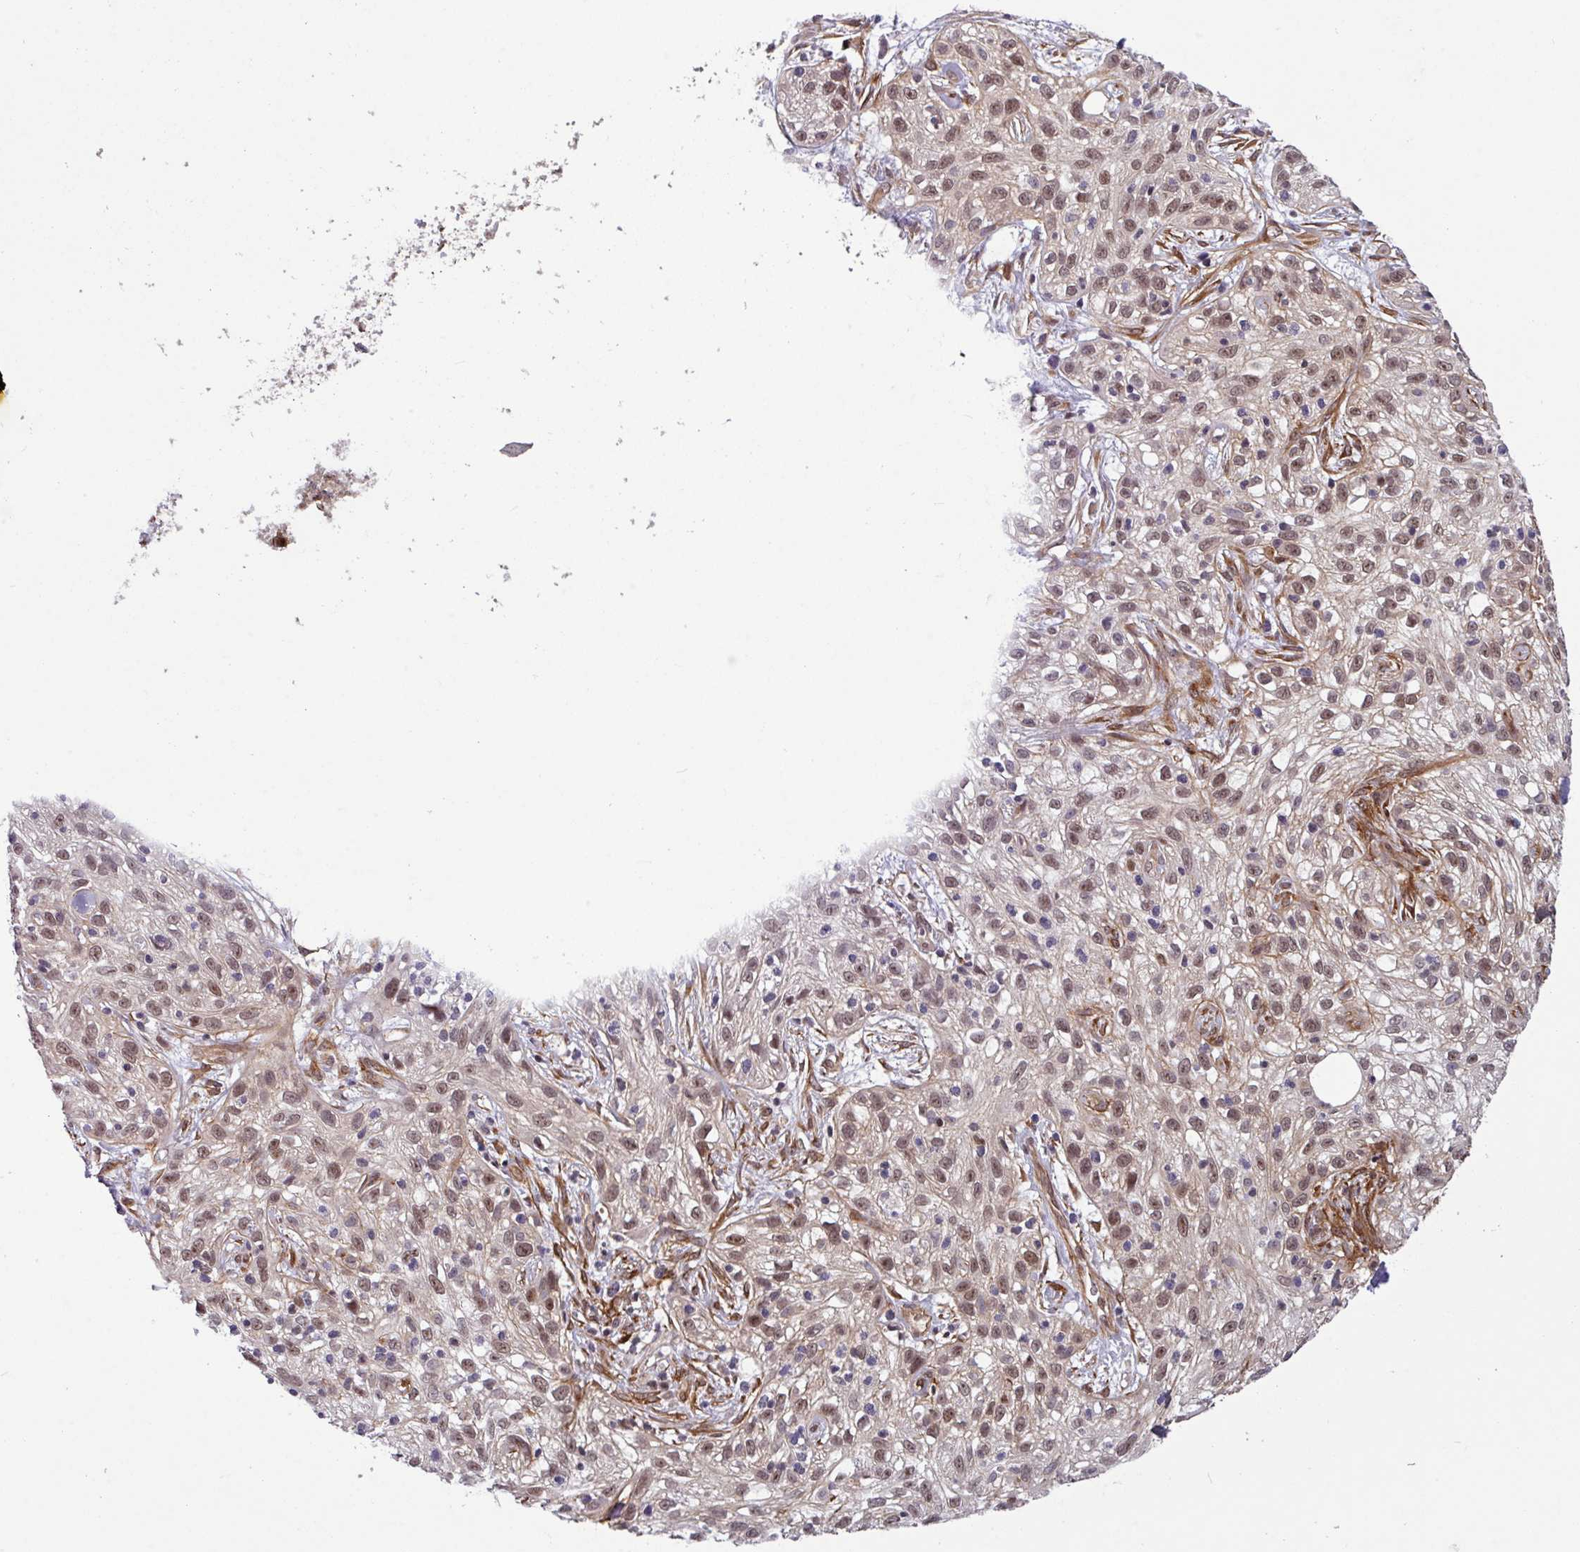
{"staining": {"intensity": "moderate", "quantity": ">75%", "location": "cytoplasmic/membranous,nuclear"}, "tissue": "skin cancer", "cell_type": "Tumor cells", "image_type": "cancer", "snomed": [{"axis": "morphology", "description": "Squamous cell carcinoma, NOS"}, {"axis": "topography", "description": "Skin"}], "caption": "Protein expression analysis of squamous cell carcinoma (skin) demonstrates moderate cytoplasmic/membranous and nuclear staining in approximately >75% of tumor cells.", "gene": "C7orf50", "patient": {"sex": "male", "age": 82}}